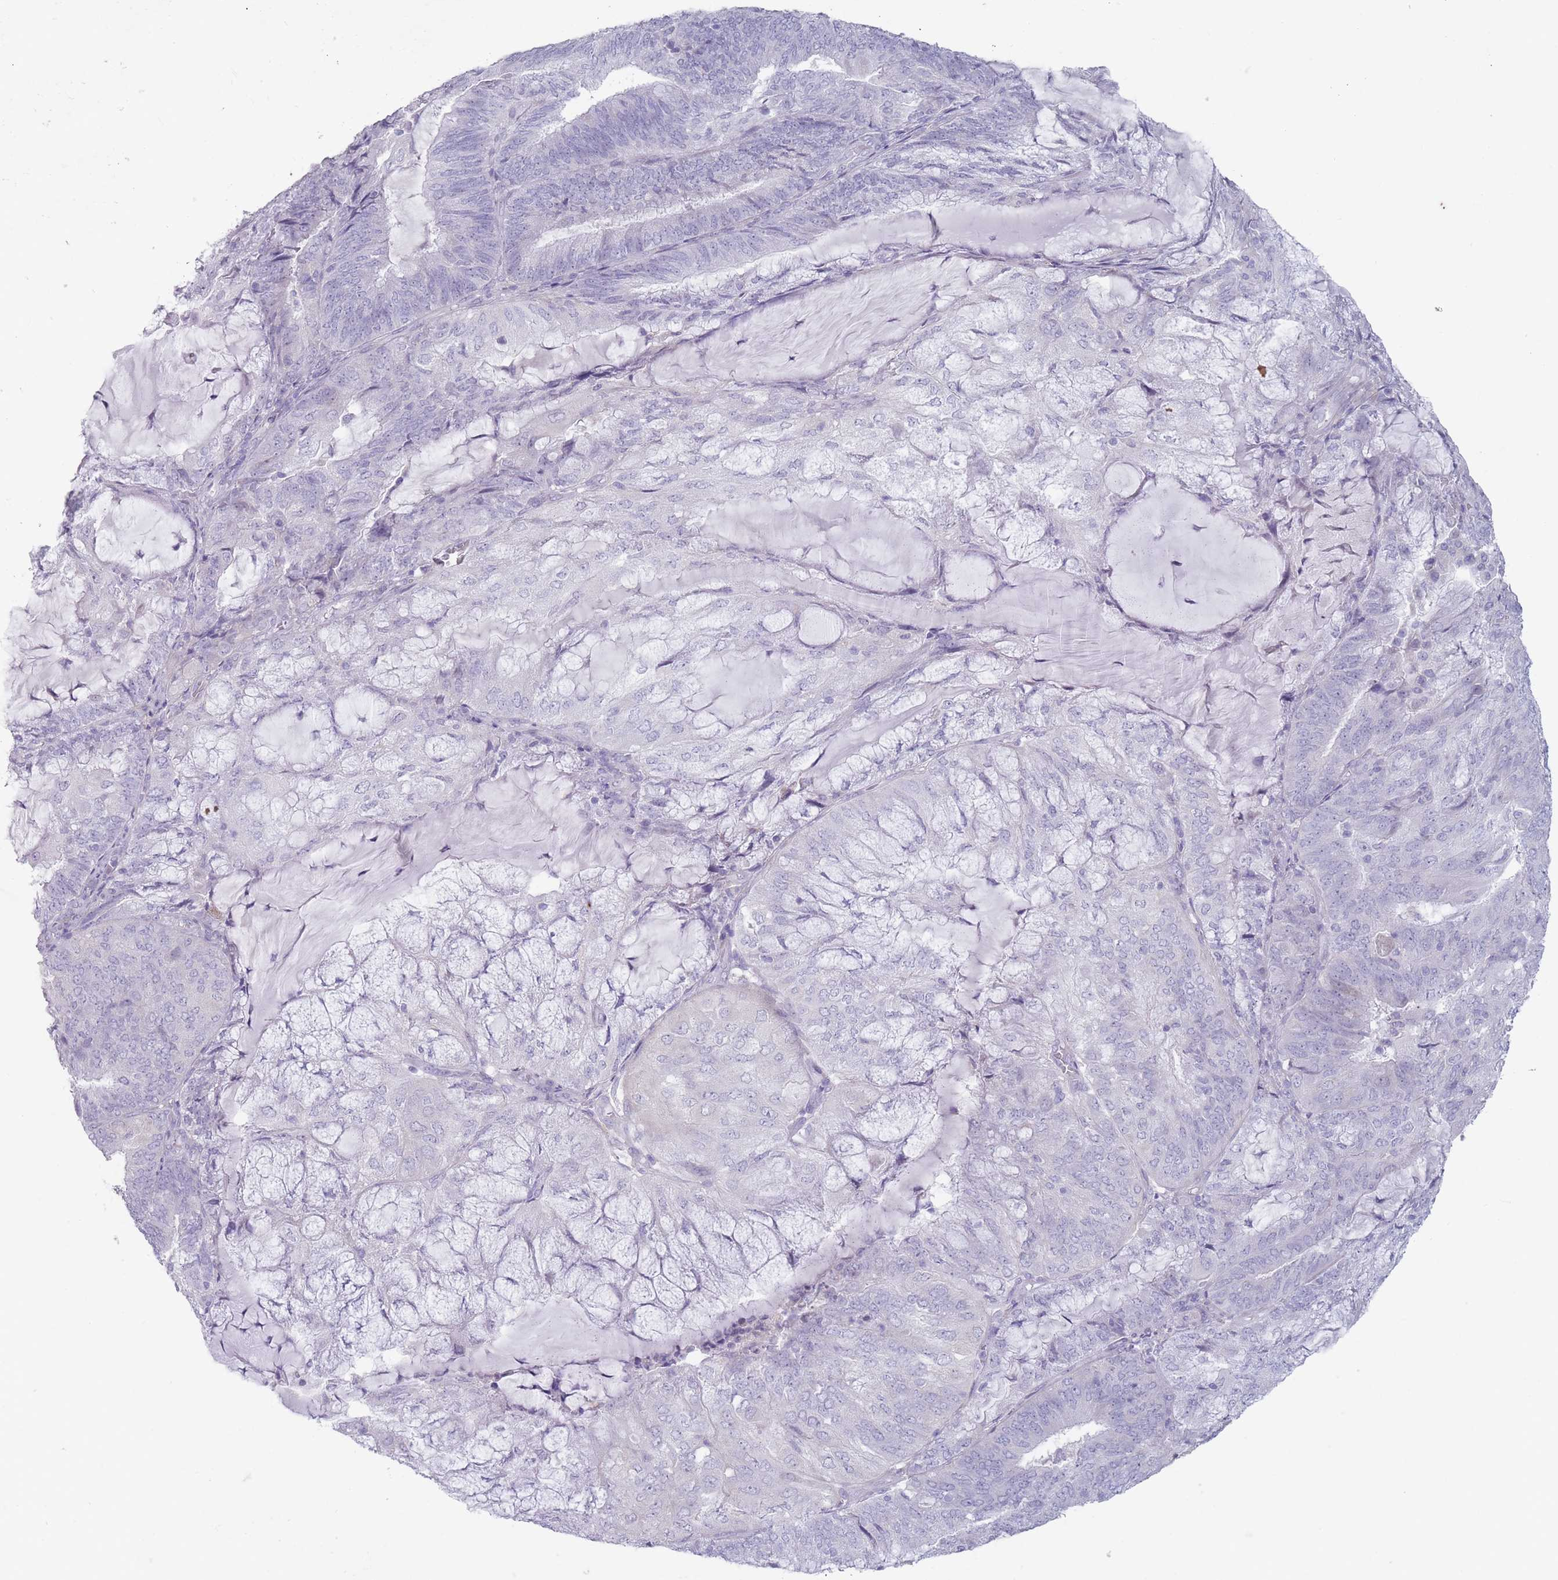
{"staining": {"intensity": "negative", "quantity": "none", "location": "none"}, "tissue": "endometrial cancer", "cell_type": "Tumor cells", "image_type": "cancer", "snomed": [{"axis": "morphology", "description": "Adenocarcinoma, NOS"}, {"axis": "topography", "description": "Endometrium"}], "caption": "An IHC image of endometrial cancer (adenocarcinoma) is shown. There is no staining in tumor cells of endometrial cancer (adenocarcinoma).", "gene": "PAIP2B", "patient": {"sex": "female", "age": 81}}